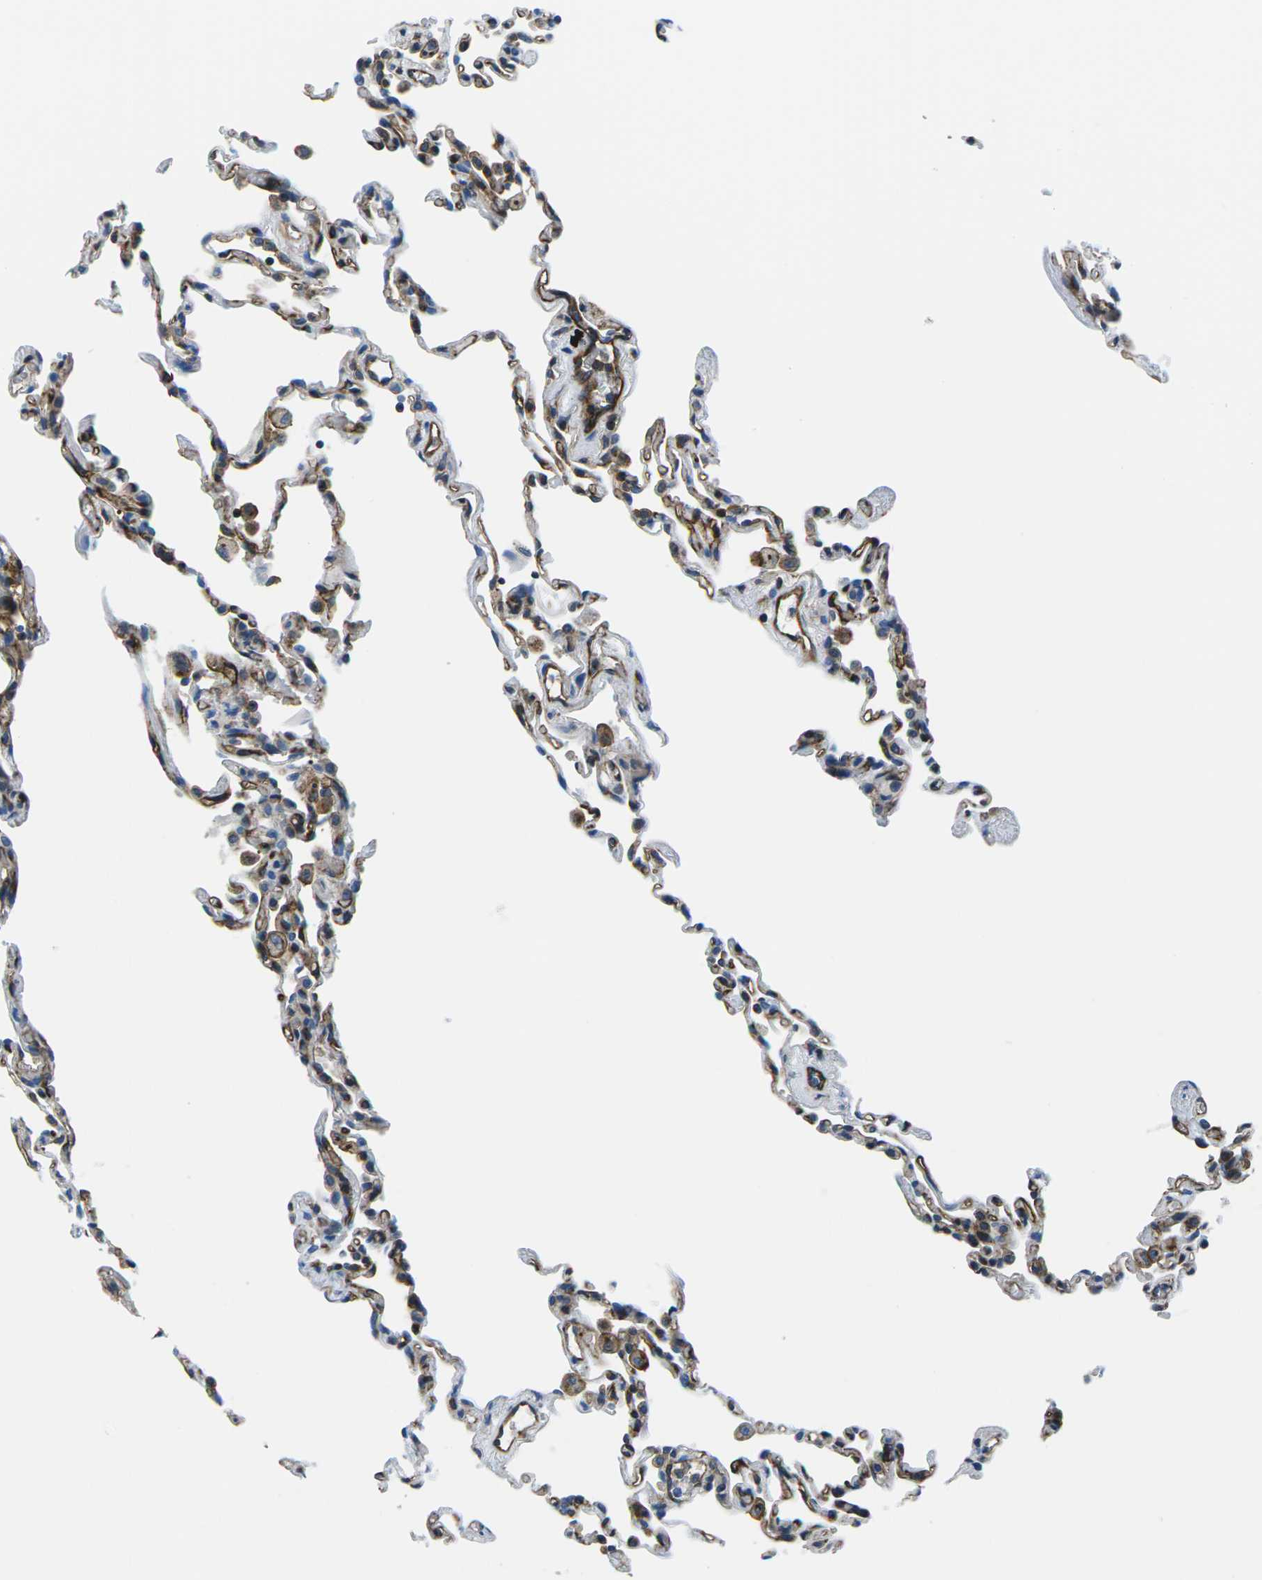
{"staining": {"intensity": "weak", "quantity": "25%-75%", "location": "cytoplasmic/membranous"}, "tissue": "lung", "cell_type": "Alveolar cells", "image_type": "normal", "snomed": [{"axis": "morphology", "description": "Normal tissue, NOS"}, {"axis": "topography", "description": "Lung"}], "caption": "A high-resolution photomicrograph shows immunohistochemistry staining of benign lung, which shows weak cytoplasmic/membranous positivity in about 25%-75% of alveolar cells.", "gene": "SOCS4", "patient": {"sex": "male", "age": 59}}